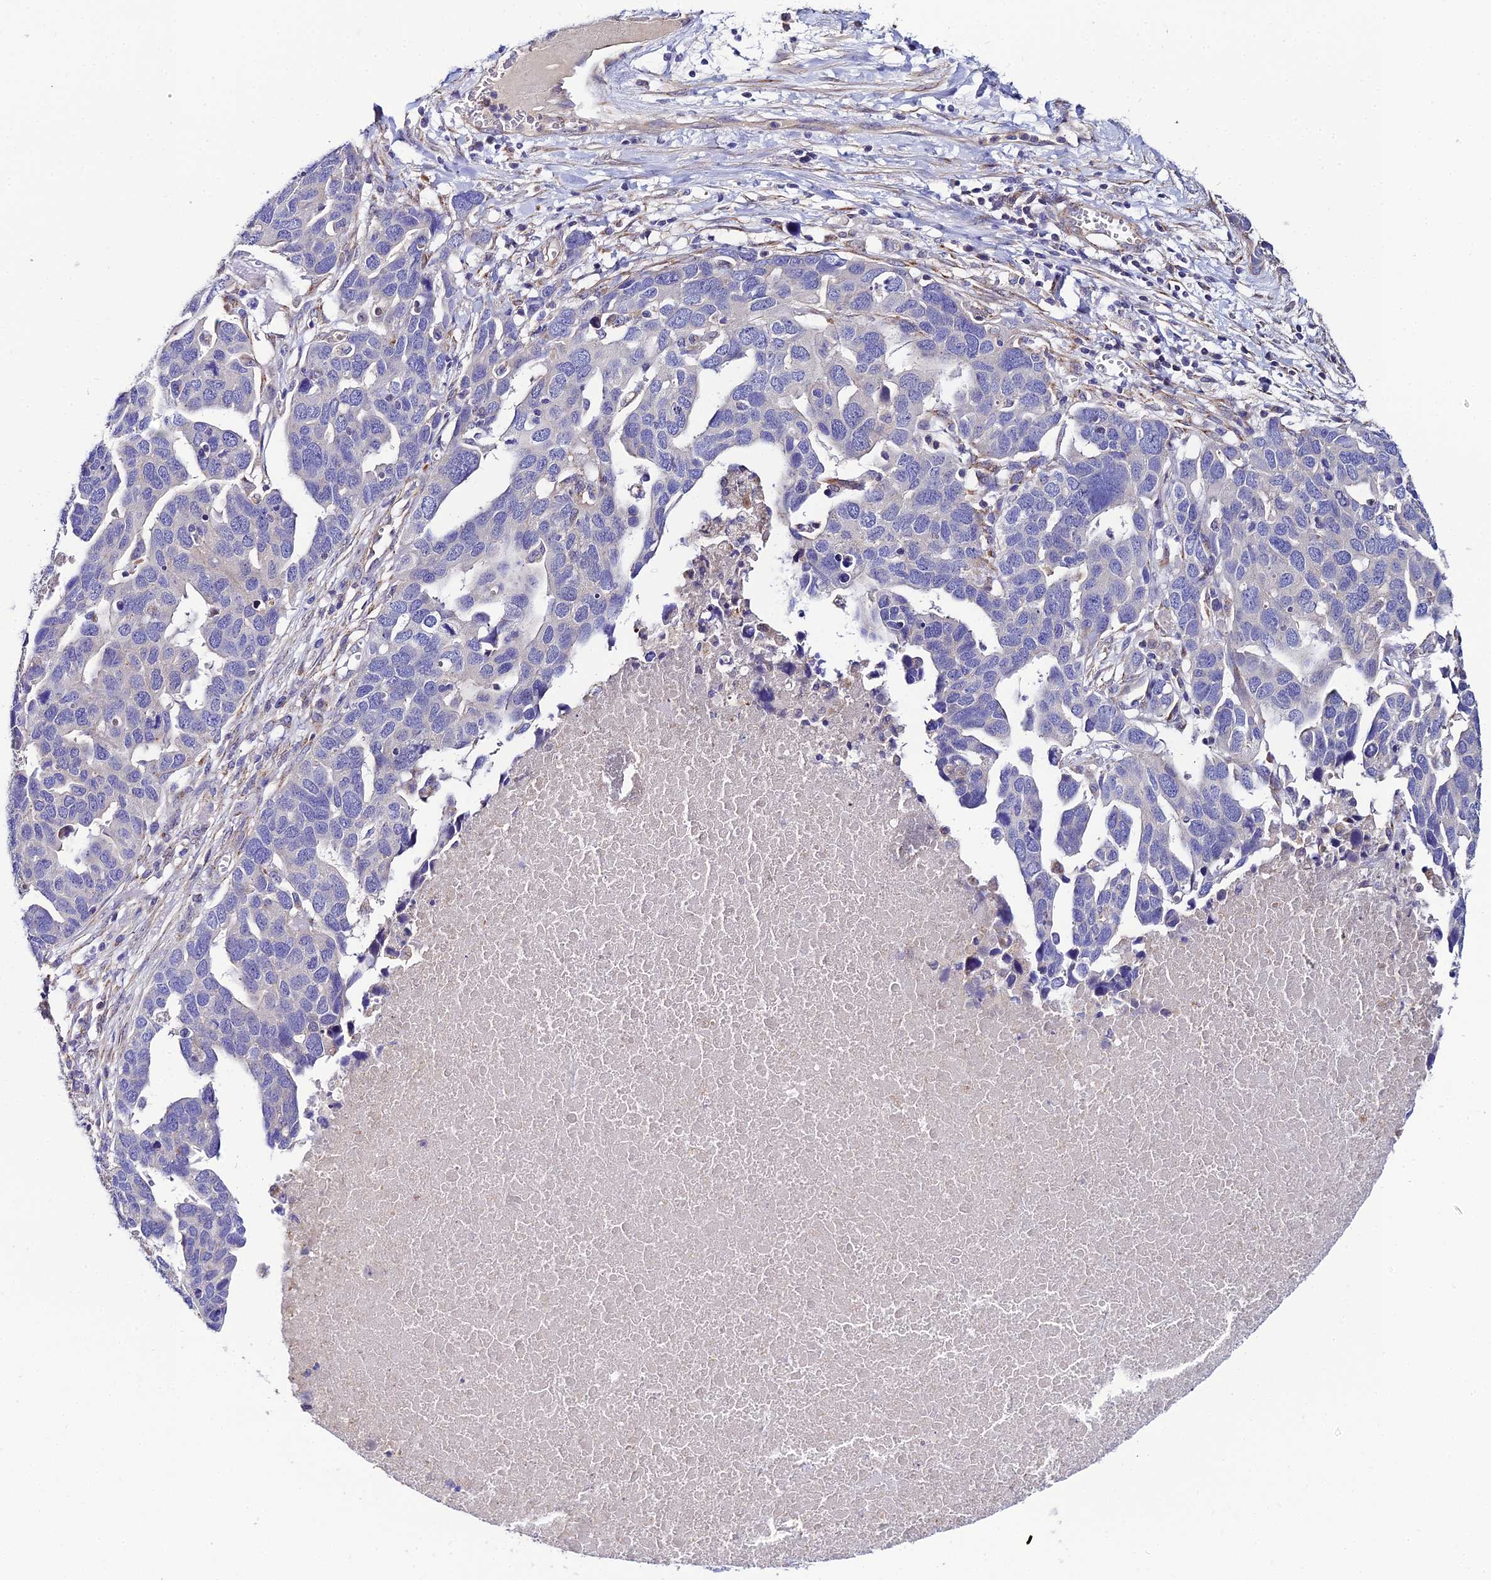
{"staining": {"intensity": "negative", "quantity": "none", "location": "none"}, "tissue": "ovarian cancer", "cell_type": "Tumor cells", "image_type": "cancer", "snomed": [{"axis": "morphology", "description": "Cystadenocarcinoma, serous, NOS"}, {"axis": "topography", "description": "Ovary"}], "caption": "Immunohistochemistry (IHC) of ovarian serous cystadenocarcinoma shows no staining in tumor cells.", "gene": "ACOT2", "patient": {"sex": "female", "age": 54}}